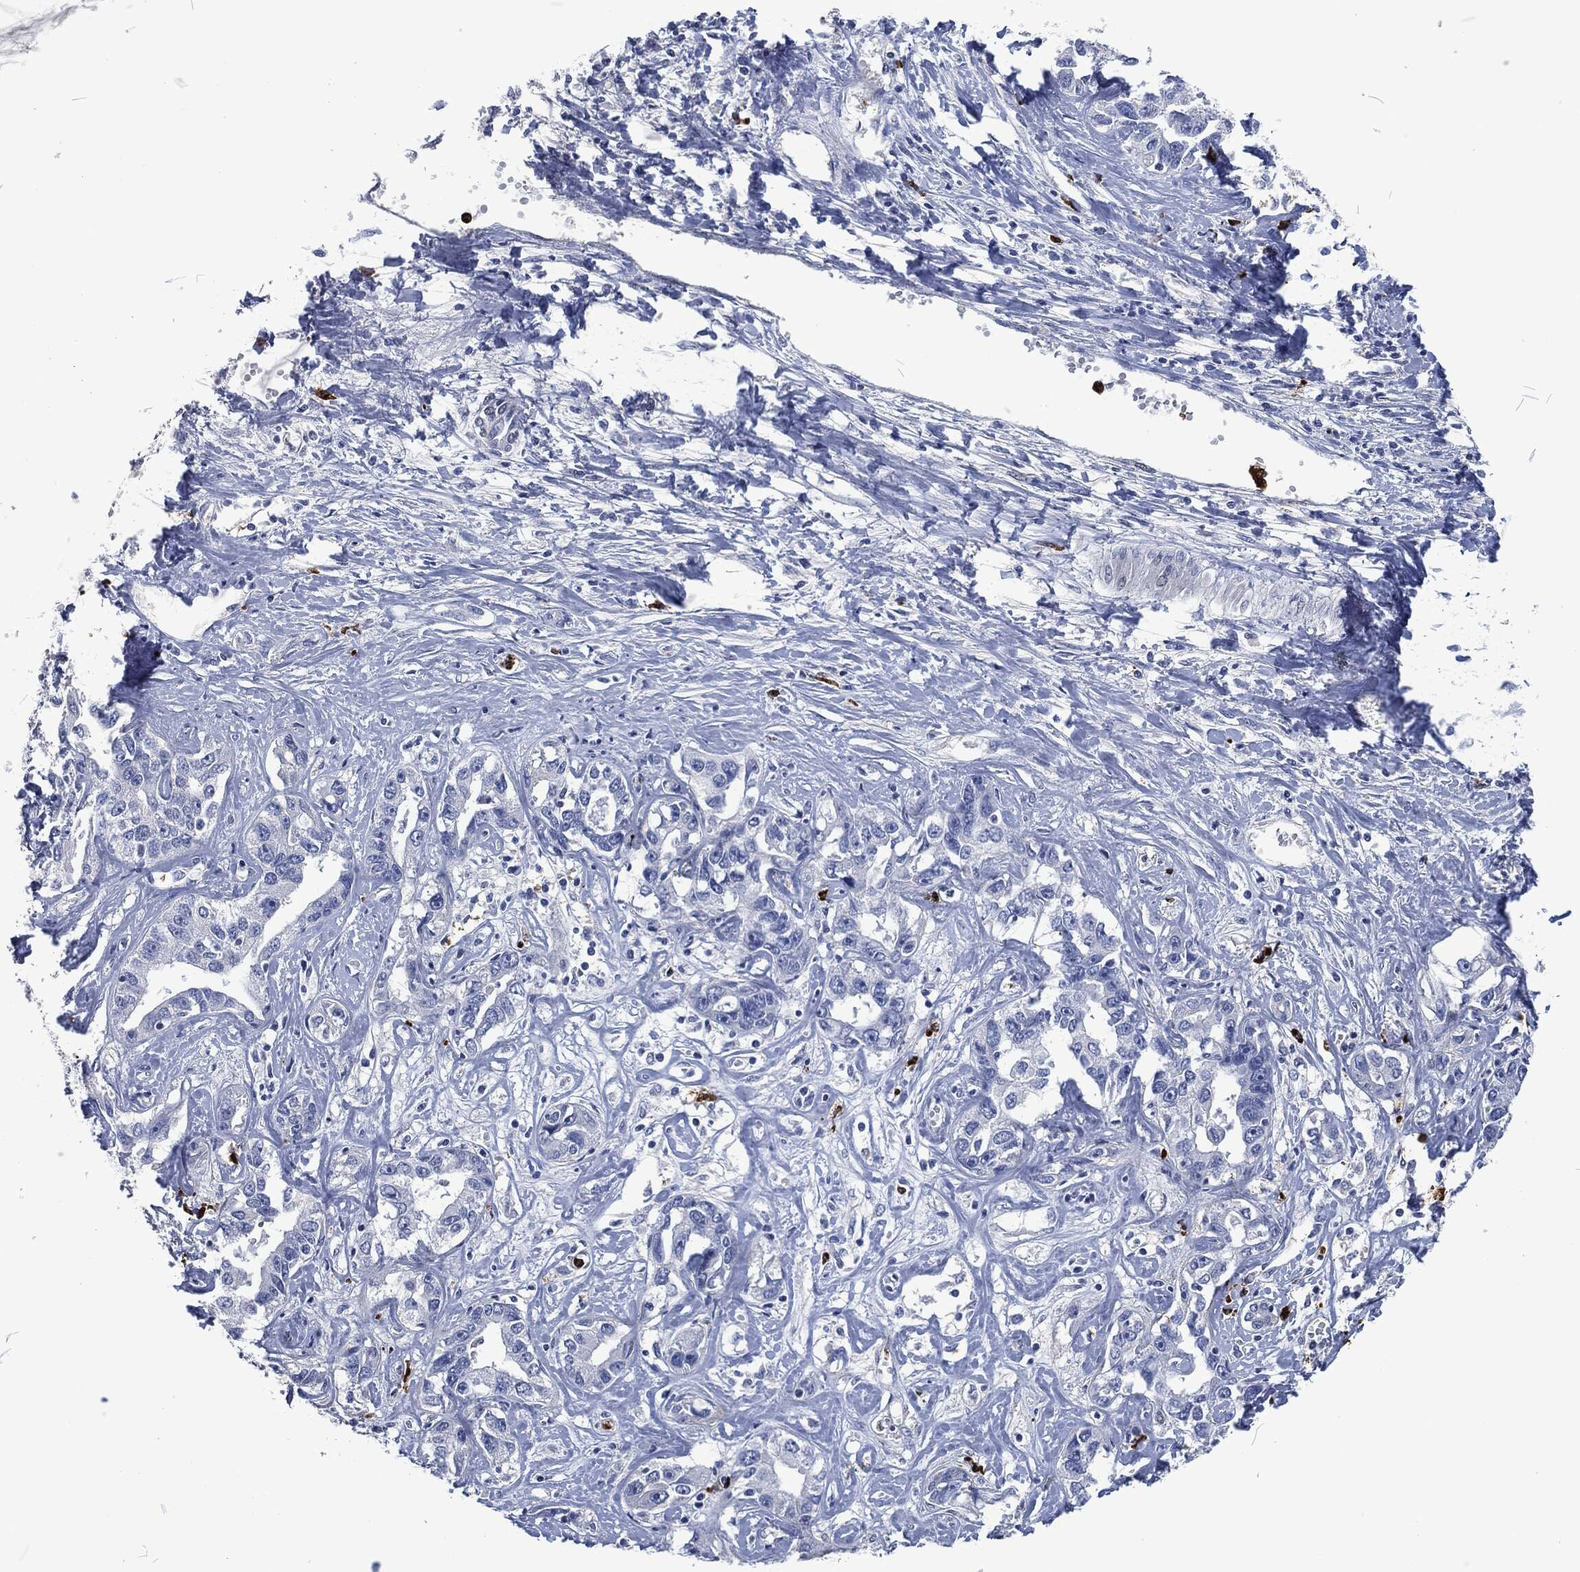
{"staining": {"intensity": "negative", "quantity": "none", "location": "none"}, "tissue": "liver cancer", "cell_type": "Tumor cells", "image_type": "cancer", "snomed": [{"axis": "morphology", "description": "Cholangiocarcinoma"}, {"axis": "topography", "description": "Liver"}], "caption": "Tumor cells show no significant protein staining in liver cancer (cholangiocarcinoma).", "gene": "MPO", "patient": {"sex": "male", "age": 59}}